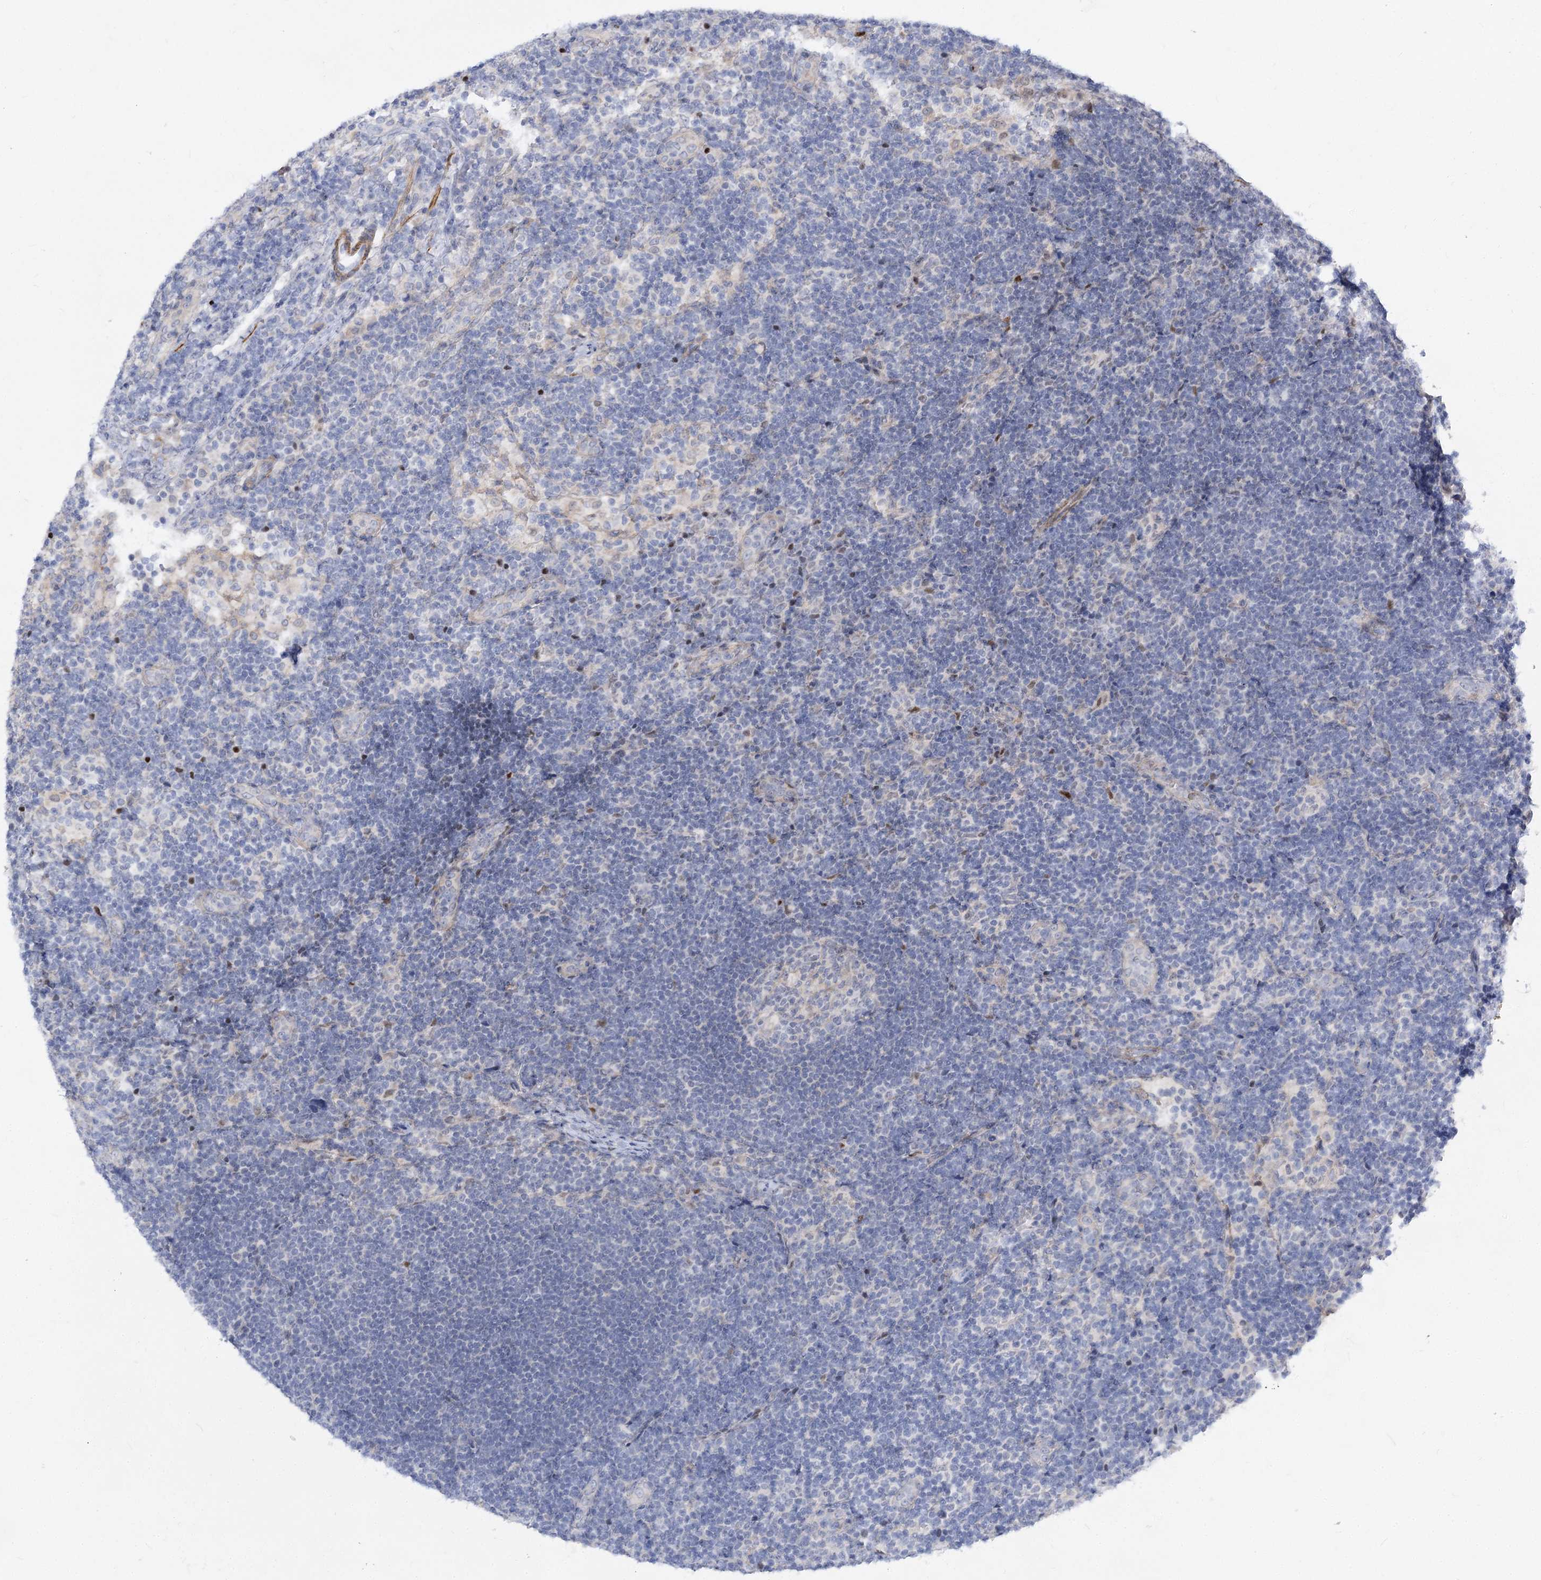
{"staining": {"intensity": "weak", "quantity": "<25%", "location": "nuclear"}, "tissue": "lymph node", "cell_type": "Germinal center cells", "image_type": "normal", "snomed": [{"axis": "morphology", "description": "Normal tissue, NOS"}, {"axis": "topography", "description": "Lymph node"}], "caption": "Protein analysis of normal lymph node shows no significant positivity in germinal center cells.", "gene": "ARSI", "patient": {"sex": "female", "age": 22}}